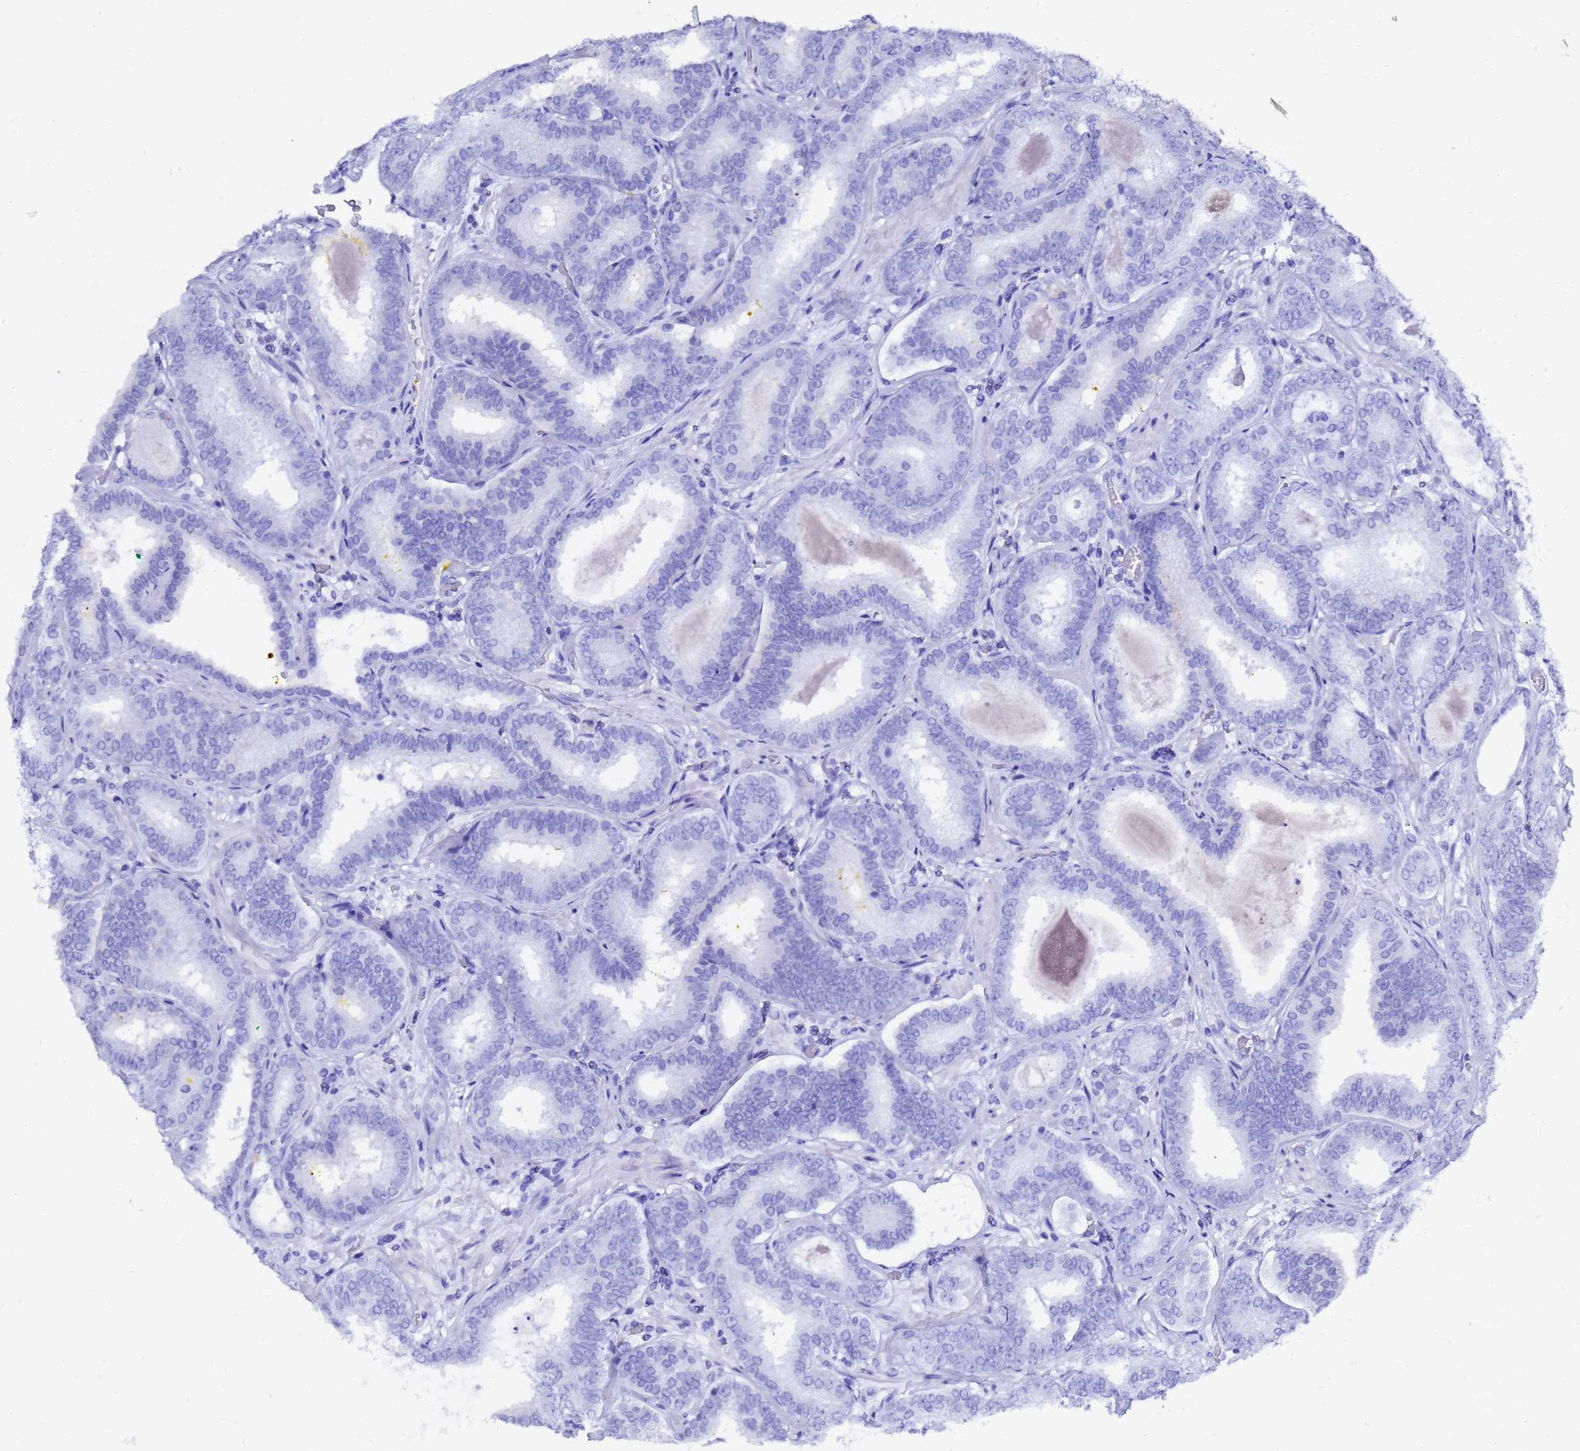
{"staining": {"intensity": "negative", "quantity": "none", "location": "none"}, "tissue": "prostate cancer", "cell_type": "Tumor cells", "image_type": "cancer", "snomed": [{"axis": "morphology", "description": "Adenocarcinoma, High grade"}, {"axis": "topography", "description": "Prostate"}], "caption": "Immunohistochemistry photomicrograph of neoplastic tissue: prostate cancer stained with DAB (3,3'-diaminobenzidine) demonstrates no significant protein expression in tumor cells.", "gene": "LIPF", "patient": {"sex": "male", "age": 72}}